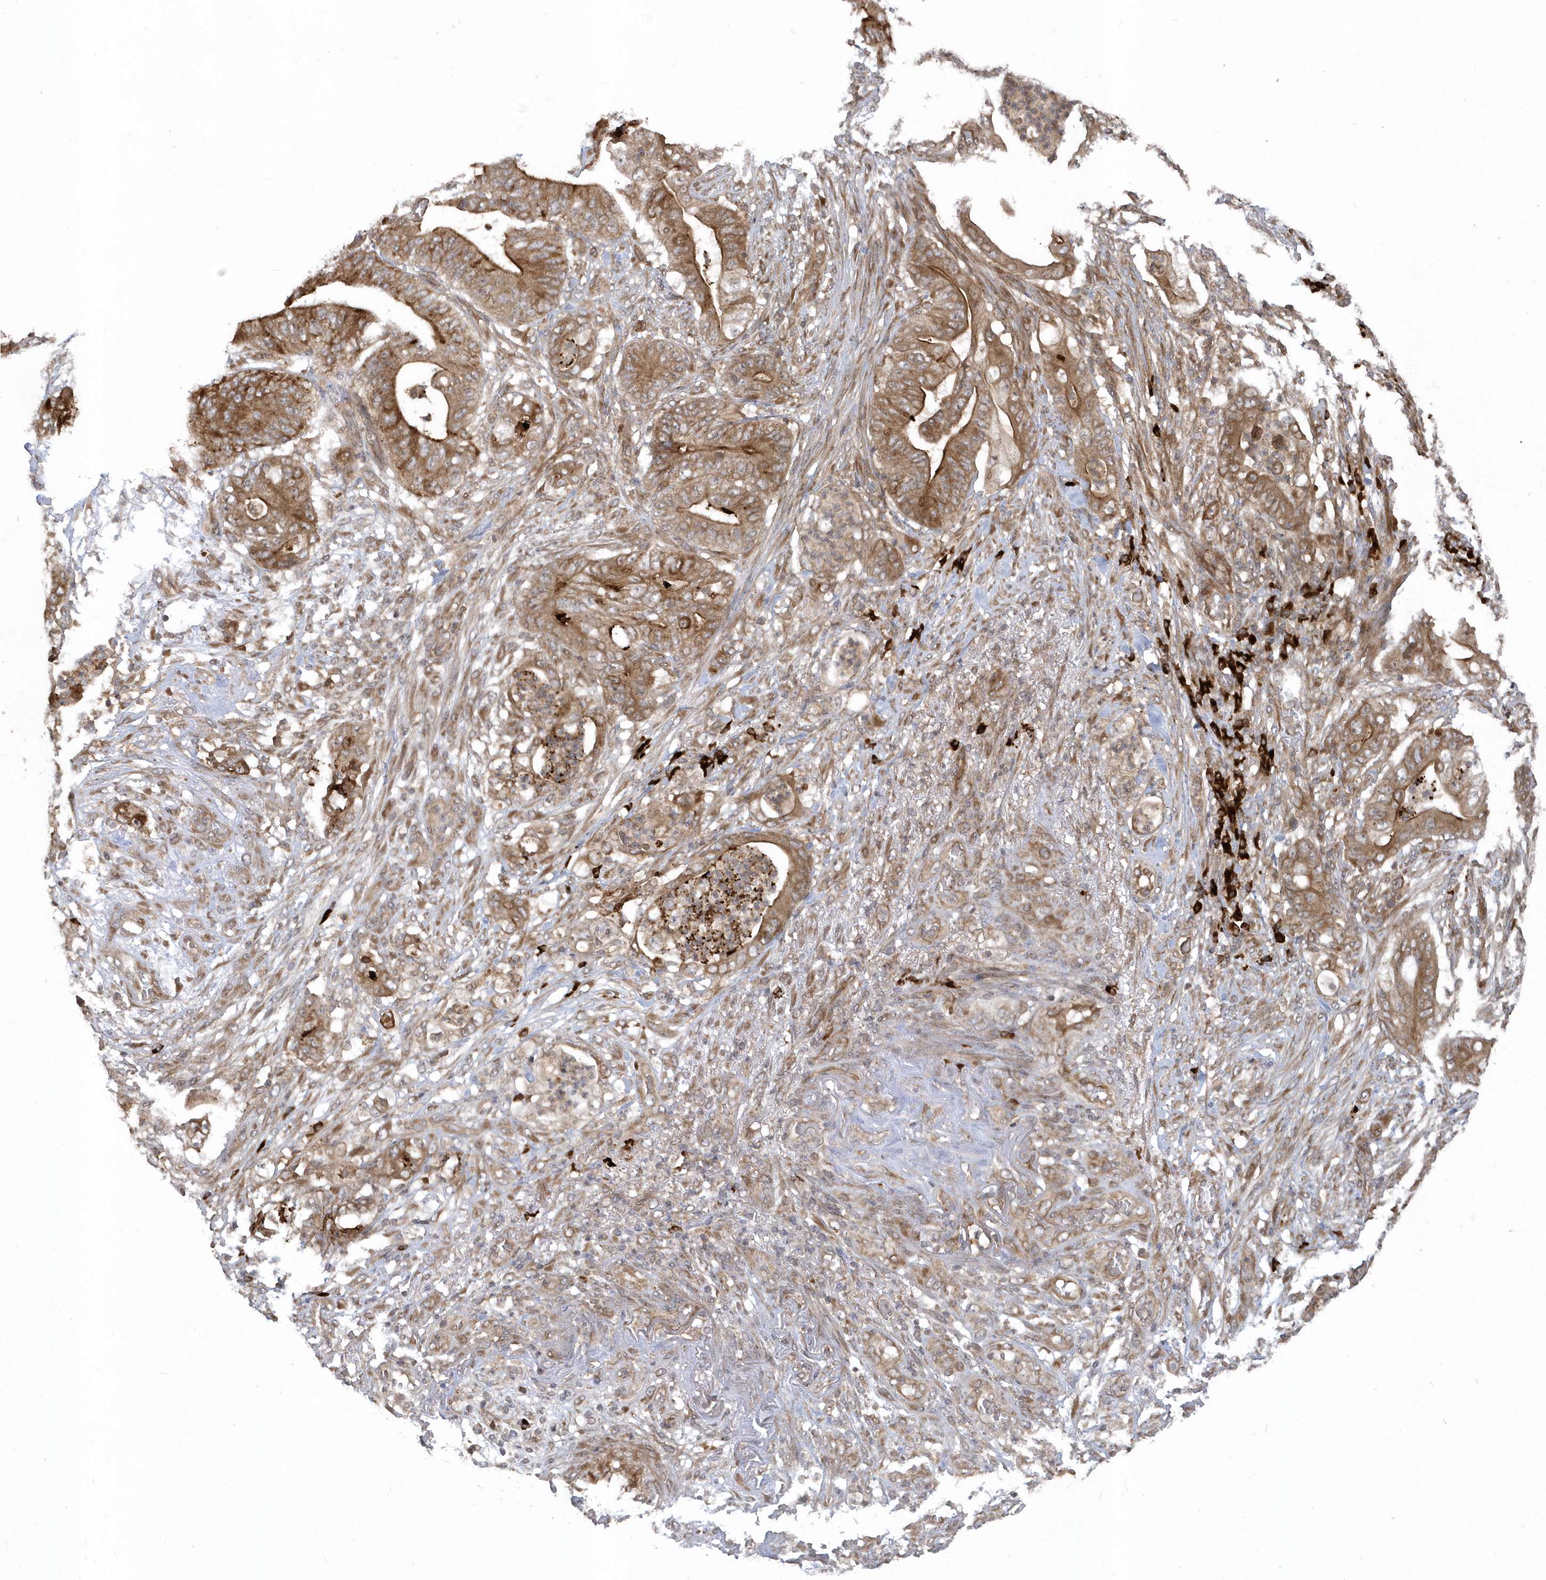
{"staining": {"intensity": "moderate", "quantity": ">75%", "location": "cytoplasmic/membranous"}, "tissue": "stomach cancer", "cell_type": "Tumor cells", "image_type": "cancer", "snomed": [{"axis": "morphology", "description": "Adenocarcinoma, NOS"}, {"axis": "topography", "description": "Stomach"}], "caption": "Immunohistochemistry histopathology image of human stomach cancer (adenocarcinoma) stained for a protein (brown), which reveals medium levels of moderate cytoplasmic/membranous staining in about >75% of tumor cells.", "gene": "HERPUD1", "patient": {"sex": "female", "age": 73}}